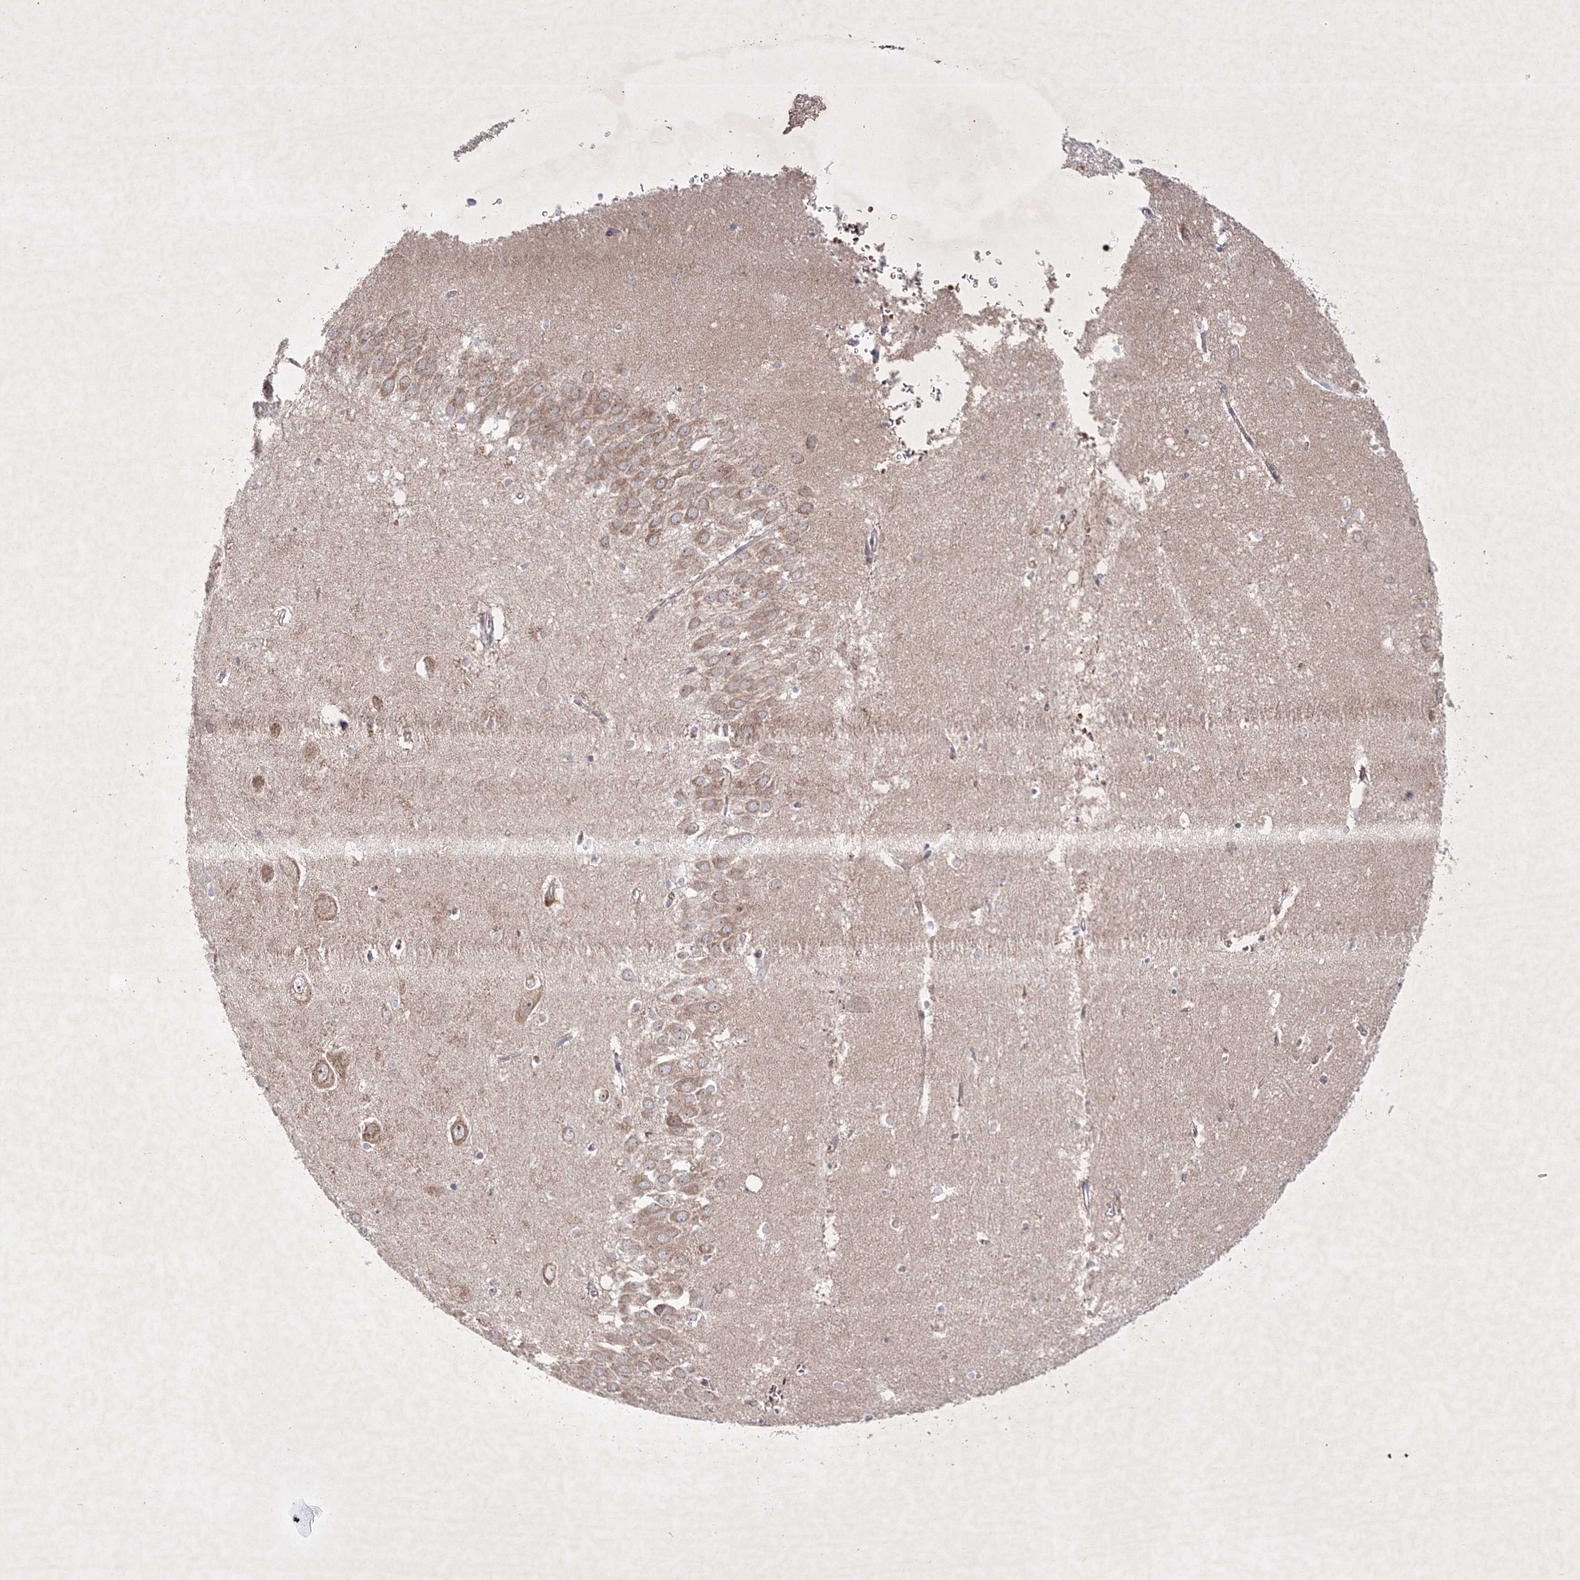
{"staining": {"intensity": "weak", "quantity": "25%-75%", "location": "cytoplasmic/membranous"}, "tissue": "hippocampus", "cell_type": "Glial cells", "image_type": "normal", "snomed": [{"axis": "morphology", "description": "Normal tissue, NOS"}, {"axis": "topography", "description": "Hippocampus"}], "caption": "Weak cytoplasmic/membranous positivity for a protein is identified in about 25%-75% of glial cells of normal hippocampus using immunohistochemistry.", "gene": "OPA1", "patient": {"sex": "female", "age": 64}}